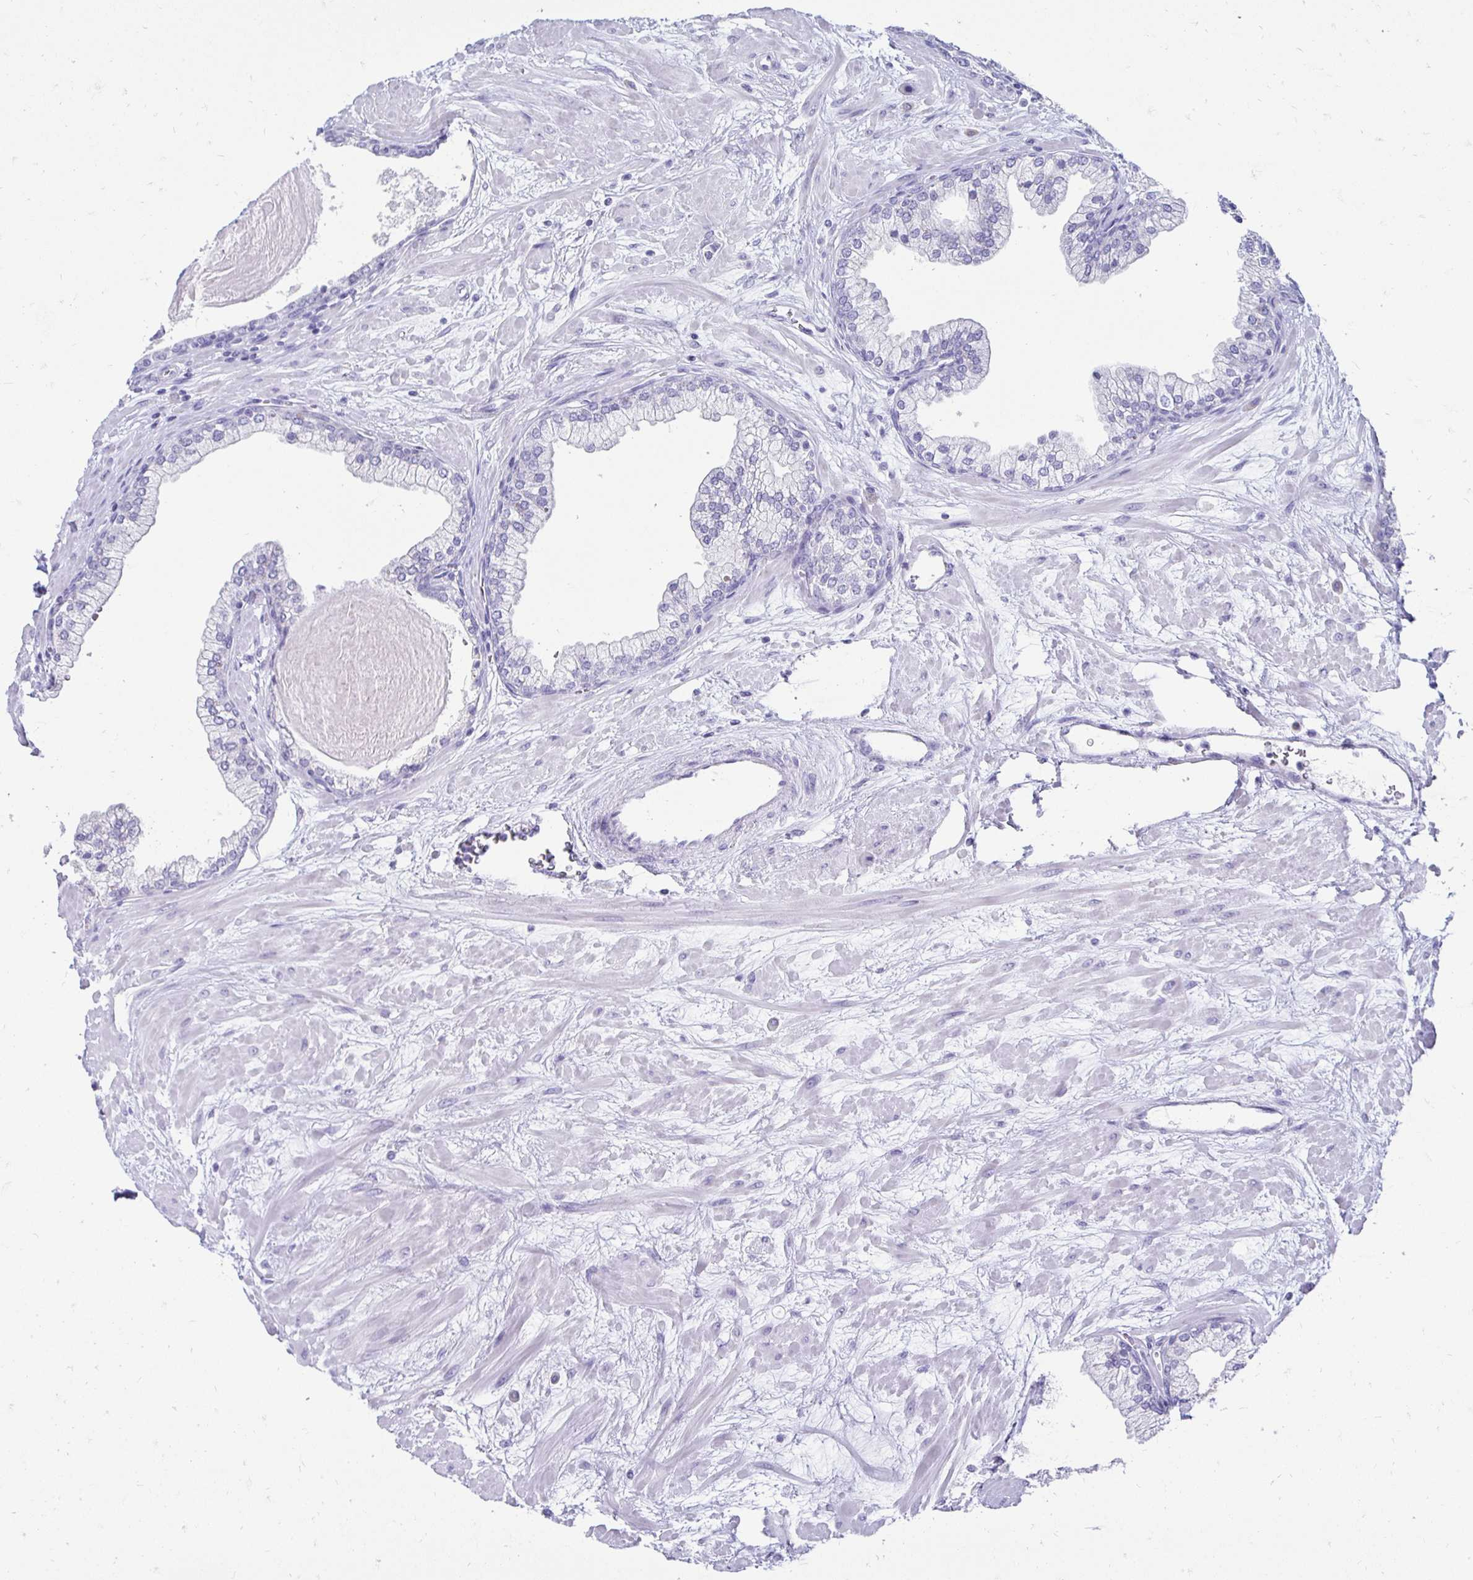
{"staining": {"intensity": "negative", "quantity": "none", "location": "none"}, "tissue": "prostate", "cell_type": "Glandular cells", "image_type": "normal", "snomed": [{"axis": "morphology", "description": "Normal tissue, NOS"}, {"axis": "topography", "description": "Prostate"}, {"axis": "topography", "description": "Peripheral nerve tissue"}], "caption": "Glandular cells are negative for brown protein staining in benign prostate. (Brightfield microscopy of DAB immunohistochemistry (IHC) at high magnification).", "gene": "CST6", "patient": {"sex": "male", "age": 61}}